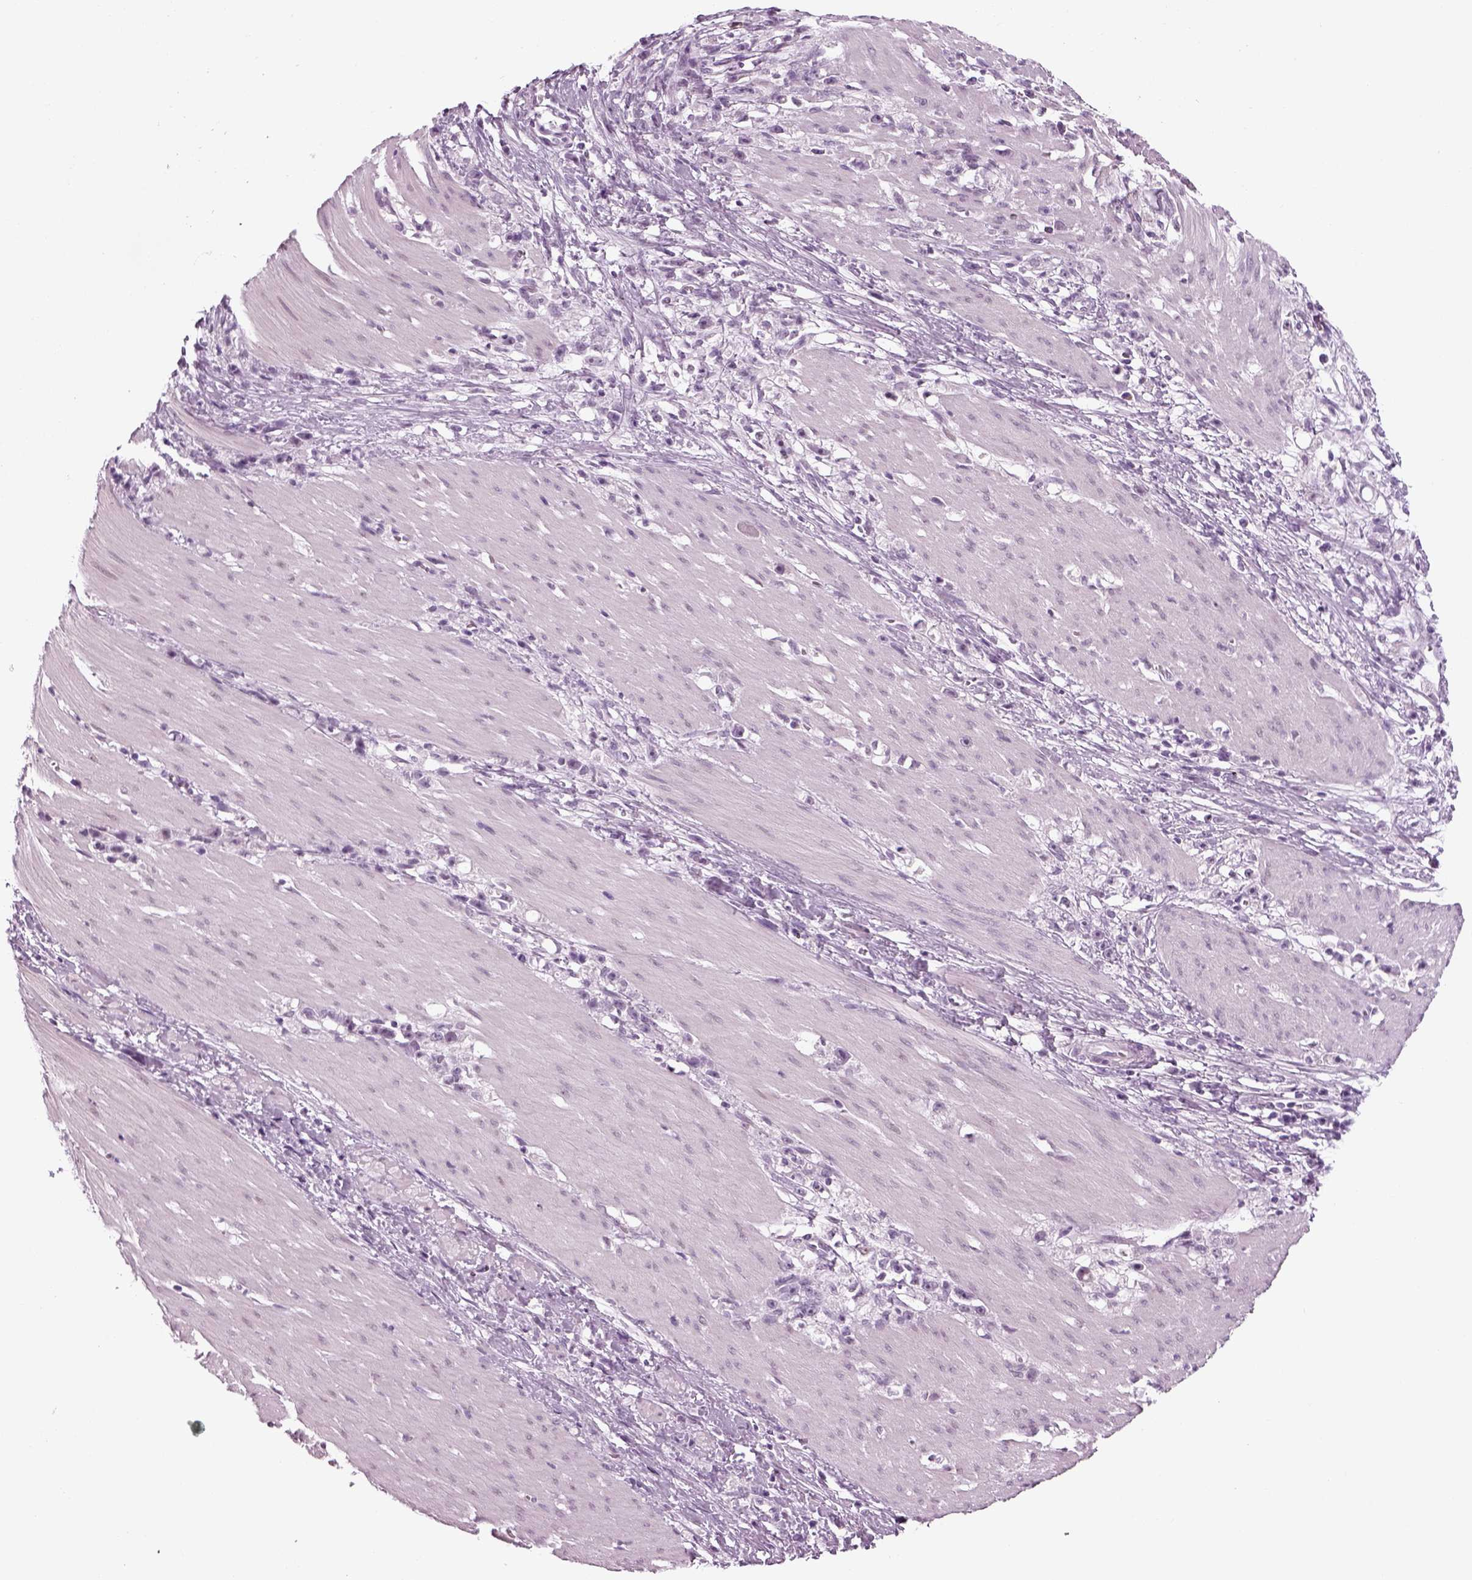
{"staining": {"intensity": "negative", "quantity": "none", "location": "none"}, "tissue": "stomach cancer", "cell_type": "Tumor cells", "image_type": "cancer", "snomed": [{"axis": "morphology", "description": "Adenocarcinoma, NOS"}, {"axis": "topography", "description": "Stomach"}], "caption": "Tumor cells are negative for protein expression in human stomach cancer (adenocarcinoma). (Stains: DAB IHC with hematoxylin counter stain, Microscopy: brightfield microscopy at high magnification).", "gene": "KRT75", "patient": {"sex": "female", "age": 59}}